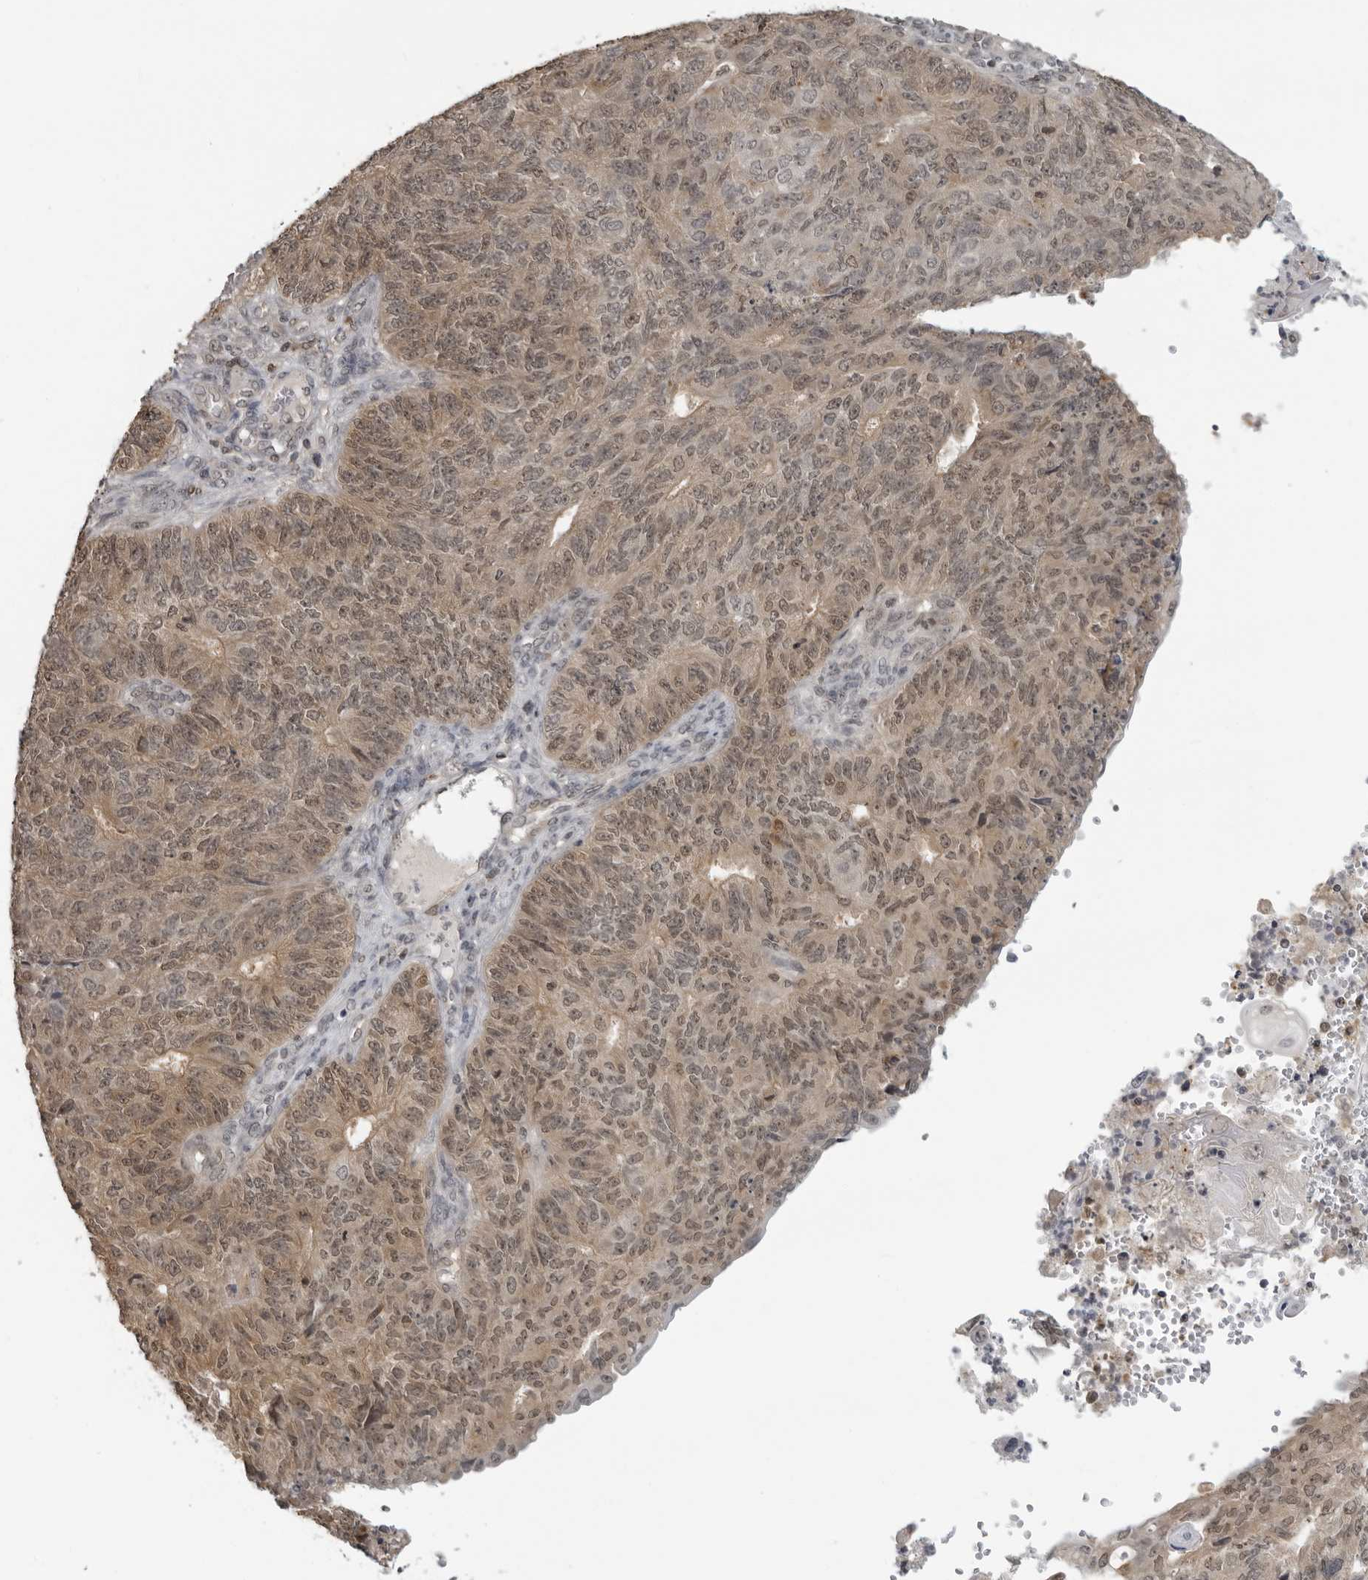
{"staining": {"intensity": "moderate", "quantity": ">75%", "location": "cytoplasmic/membranous,nuclear"}, "tissue": "endometrial cancer", "cell_type": "Tumor cells", "image_type": "cancer", "snomed": [{"axis": "morphology", "description": "Adenocarcinoma, NOS"}, {"axis": "topography", "description": "Endometrium"}], "caption": "Immunohistochemical staining of human endometrial cancer demonstrates medium levels of moderate cytoplasmic/membranous and nuclear positivity in approximately >75% of tumor cells.", "gene": "PDCL3", "patient": {"sex": "female", "age": 32}}